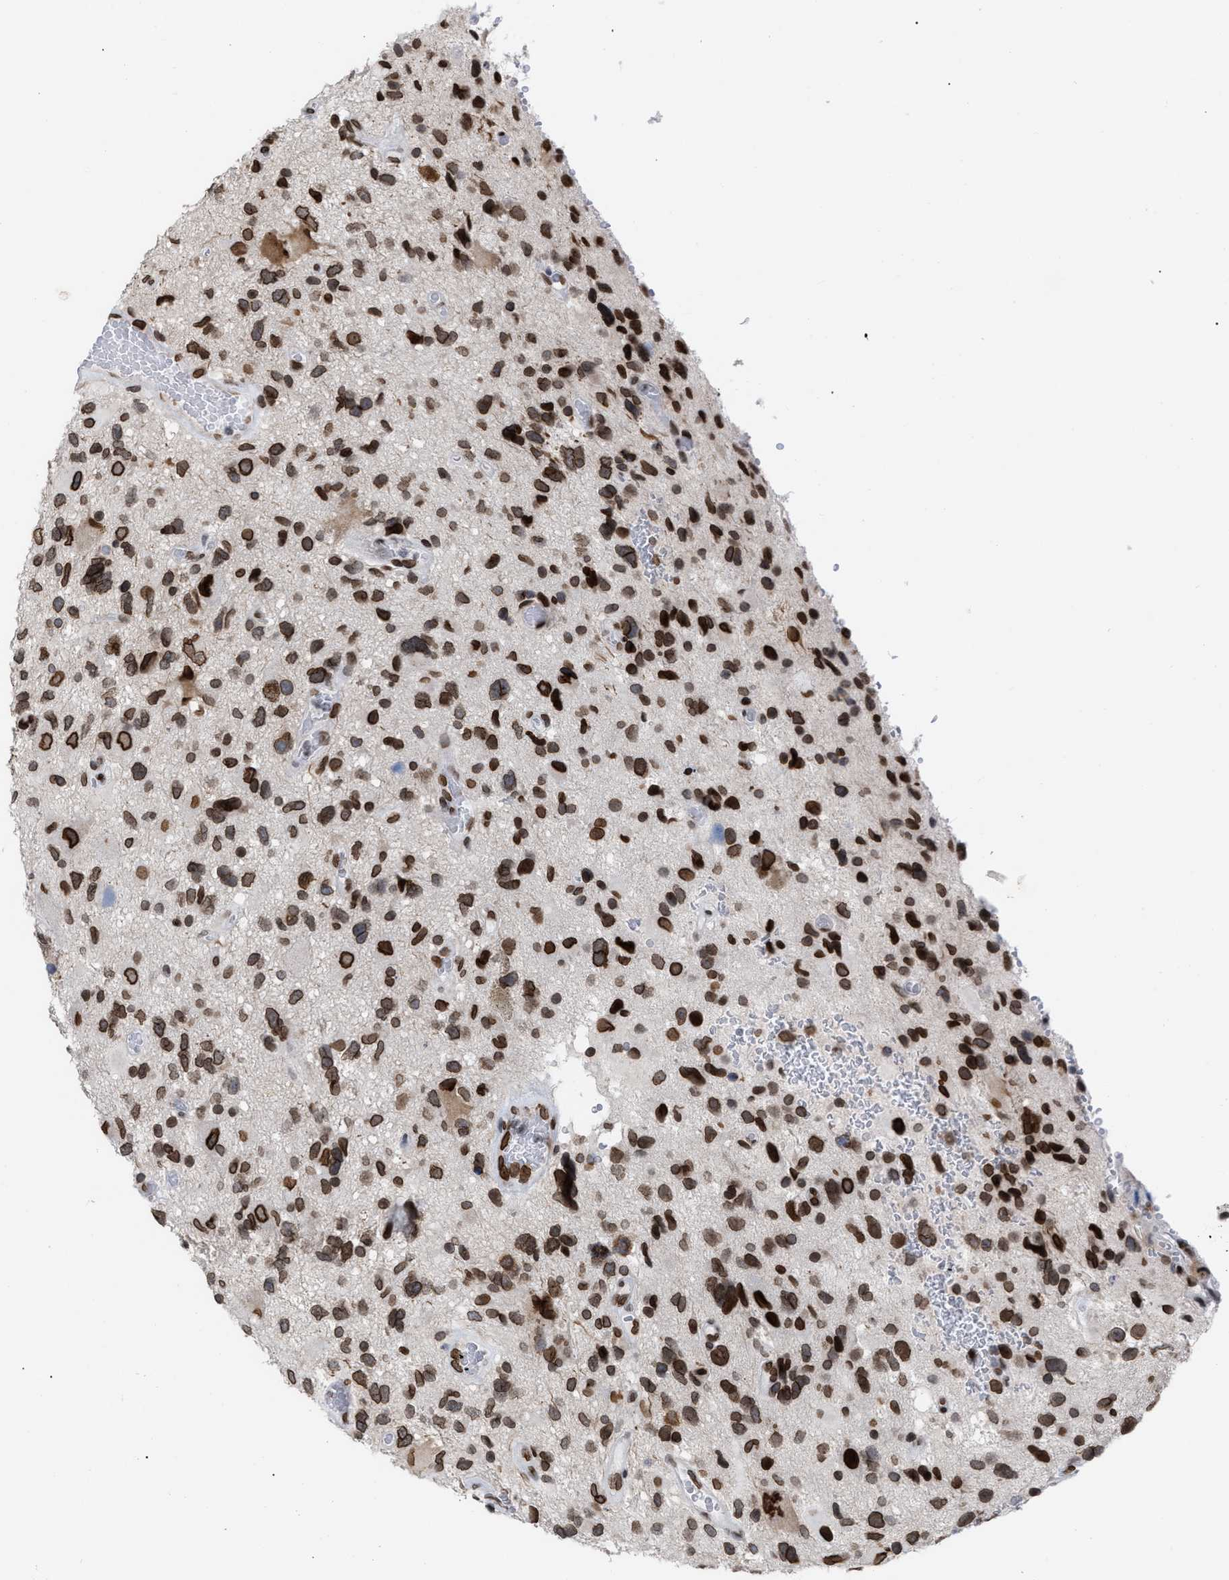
{"staining": {"intensity": "strong", "quantity": ">75%", "location": "cytoplasmic/membranous,nuclear"}, "tissue": "glioma", "cell_type": "Tumor cells", "image_type": "cancer", "snomed": [{"axis": "morphology", "description": "Glioma, malignant, High grade"}, {"axis": "topography", "description": "Brain"}], "caption": "About >75% of tumor cells in glioma display strong cytoplasmic/membranous and nuclear protein positivity as visualized by brown immunohistochemical staining.", "gene": "TPR", "patient": {"sex": "male", "age": 33}}